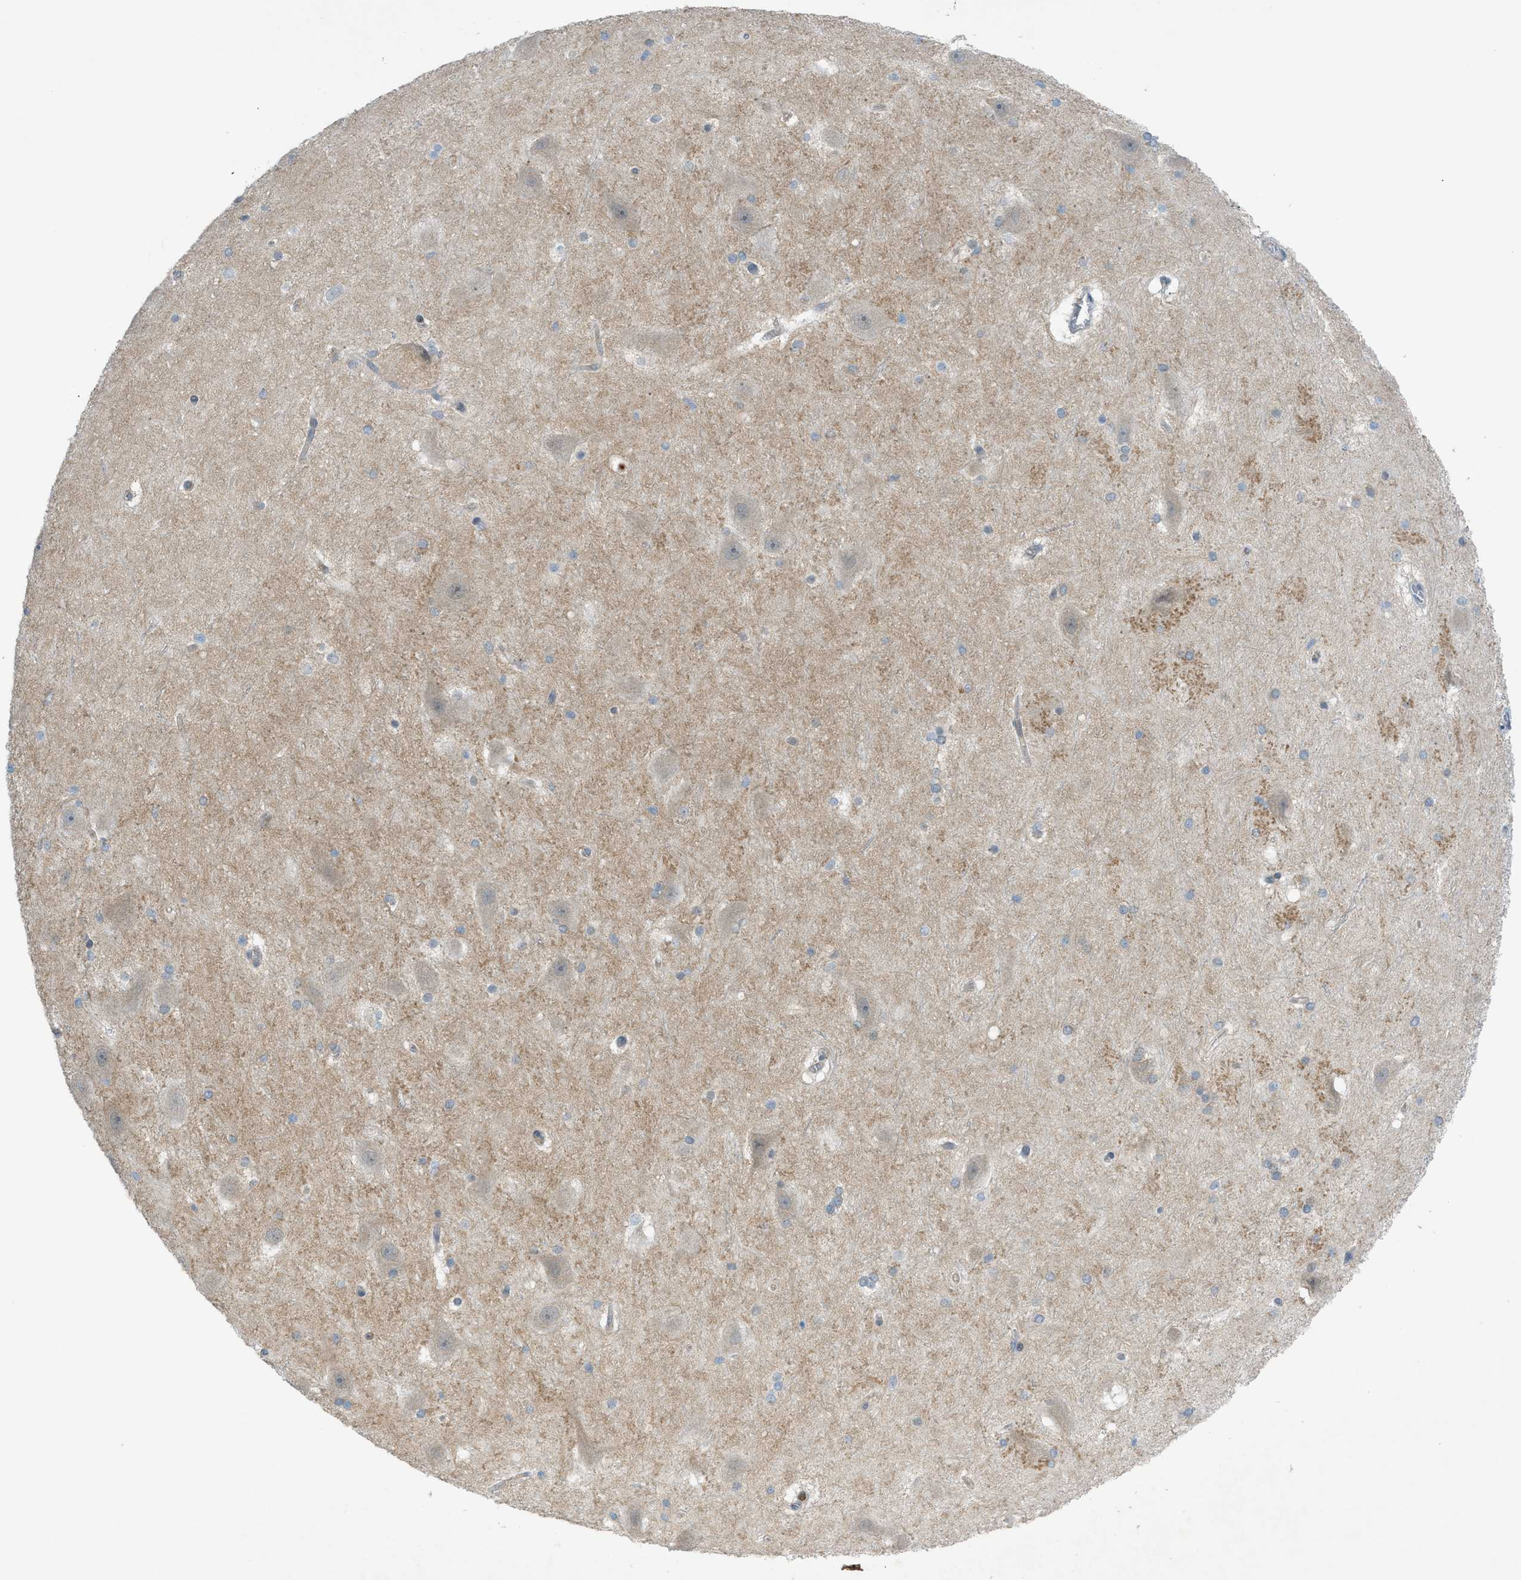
{"staining": {"intensity": "moderate", "quantity": "<25%", "location": "cytoplasmic/membranous"}, "tissue": "hippocampus", "cell_type": "Glial cells", "image_type": "normal", "snomed": [{"axis": "morphology", "description": "Normal tissue, NOS"}, {"axis": "topography", "description": "Hippocampus"}], "caption": "Glial cells demonstrate moderate cytoplasmic/membranous positivity in approximately <25% of cells in benign hippocampus.", "gene": "DYRK1A", "patient": {"sex": "female", "age": 19}}